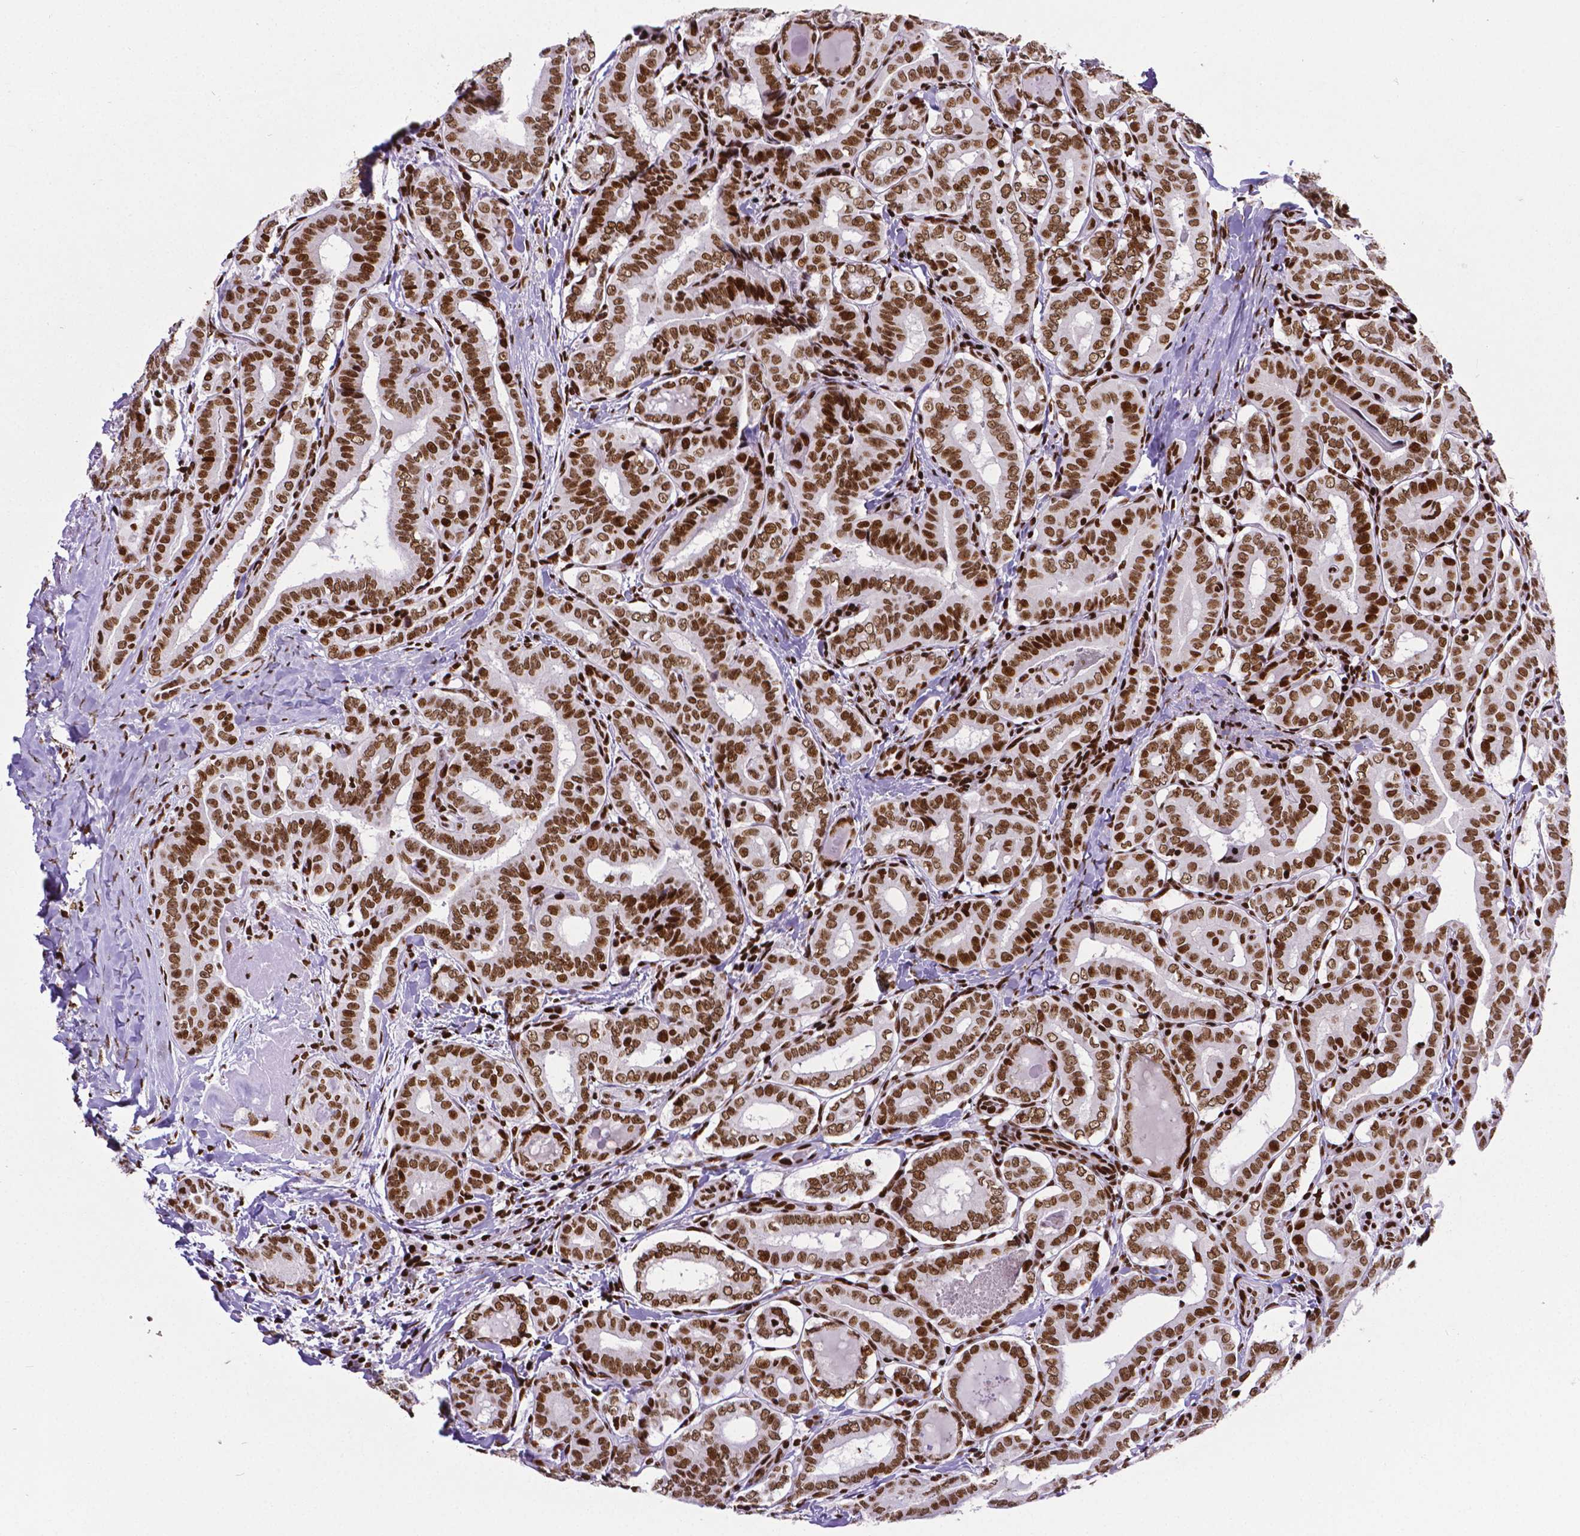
{"staining": {"intensity": "strong", "quantity": ">75%", "location": "nuclear"}, "tissue": "thyroid cancer", "cell_type": "Tumor cells", "image_type": "cancer", "snomed": [{"axis": "morphology", "description": "Papillary adenocarcinoma, NOS"}, {"axis": "morphology", "description": "Papillary adenoma metastatic"}, {"axis": "topography", "description": "Thyroid gland"}], "caption": "An IHC image of neoplastic tissue is shown. Protein staining in brown labels strong nuclear positivity in thyroid papillary adenoma metastatic within tumor cells.", "gene": "CTCF", "patient": {"sex": "female", "age": 50}}